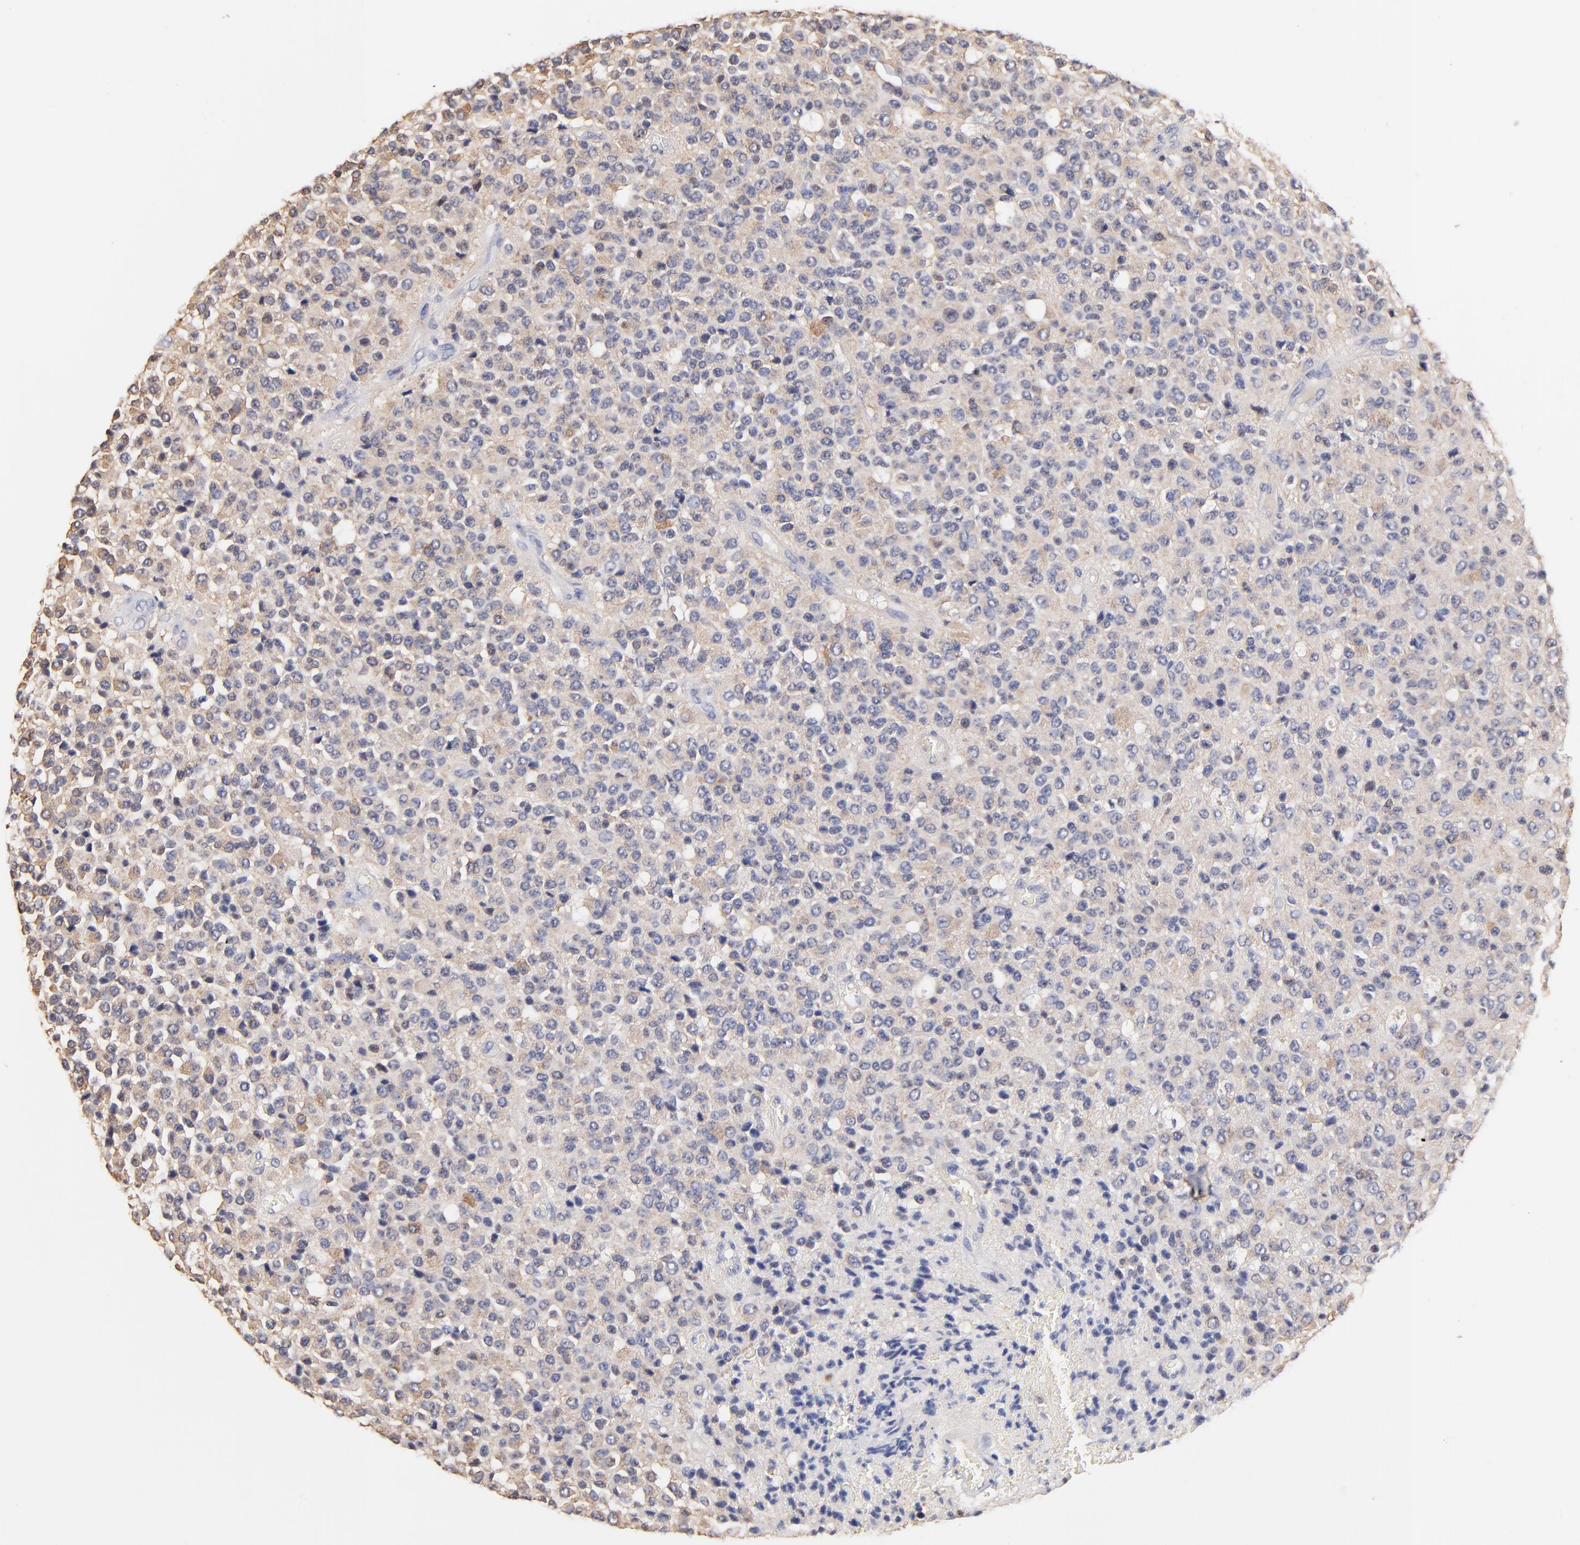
{"staining": {"intensity": "weak", "quantity": "25%-75%", "location": "cytoplasmic/membranous"}, "tissue": "glioma", "cell_type": "Tumor cells", "image_type": "cancer", "snomed": [{"axis": "morphology", "description": "Glioma, malignant, High grade"}, {"axis": "topography", "description": "pancreas cauda"}], "caption": "A photomicrograph of glioma stained for a protein displays weak cytoplasmic/membranous brown staining in tumor cells.", "gene": "RIBC2", "patient": {"sex": "male", "age": 60}}